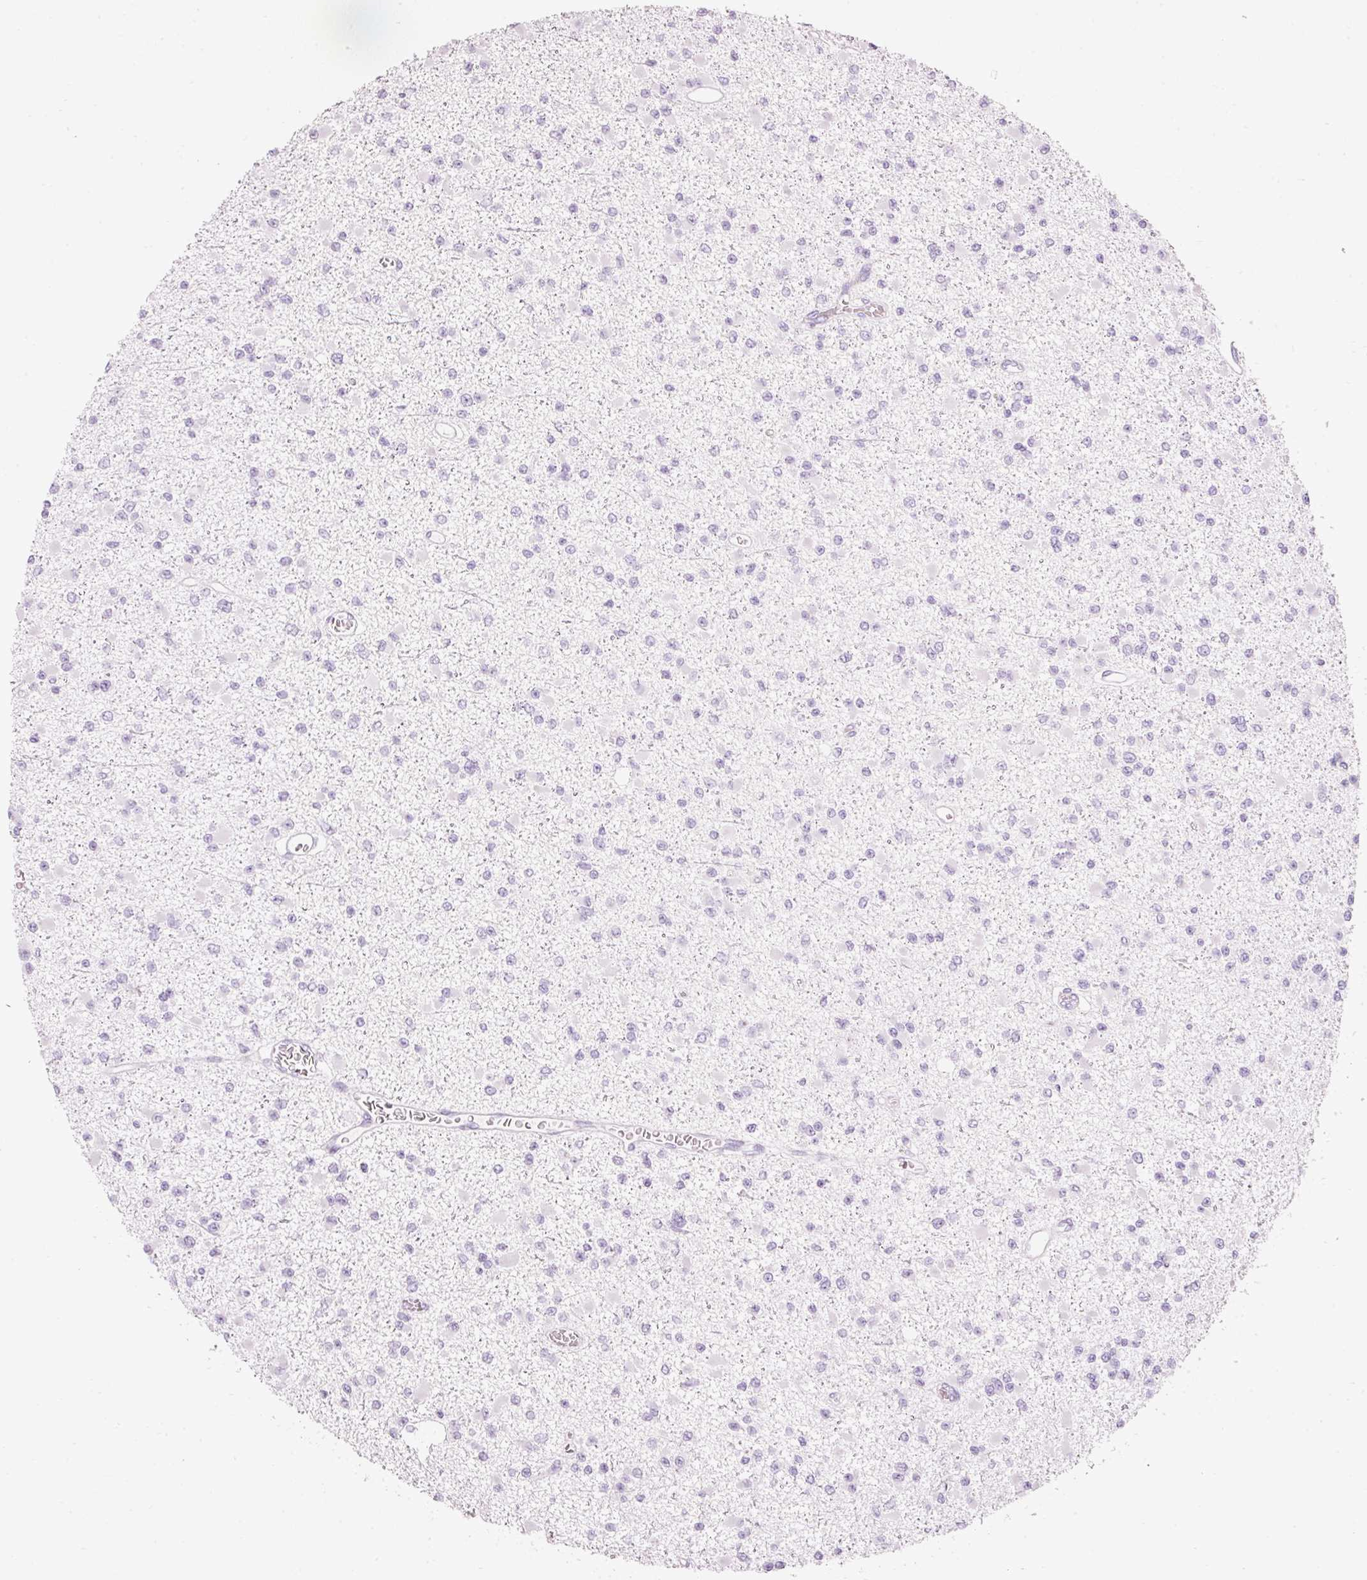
{"staining": {"intensity": "negative", "quantity": "none", "location": "none"}, "tissue": "glioma", "cell_type": "Tumor cells", "image_type": "cancer", "snomed": [{"axis": "morphology", "description": "Glioma, malignant, Low grade"}, {"axis": "topography", "description": "Brain"}], "caption": "Immunohistochemistry (IHC) micrograph of neoplastic tissue: glioma stained with DAB demonstrates no significant protein expression in tumor cells.", "gene": "CMA1", "patient": {"sex": "female", "age": 22}}